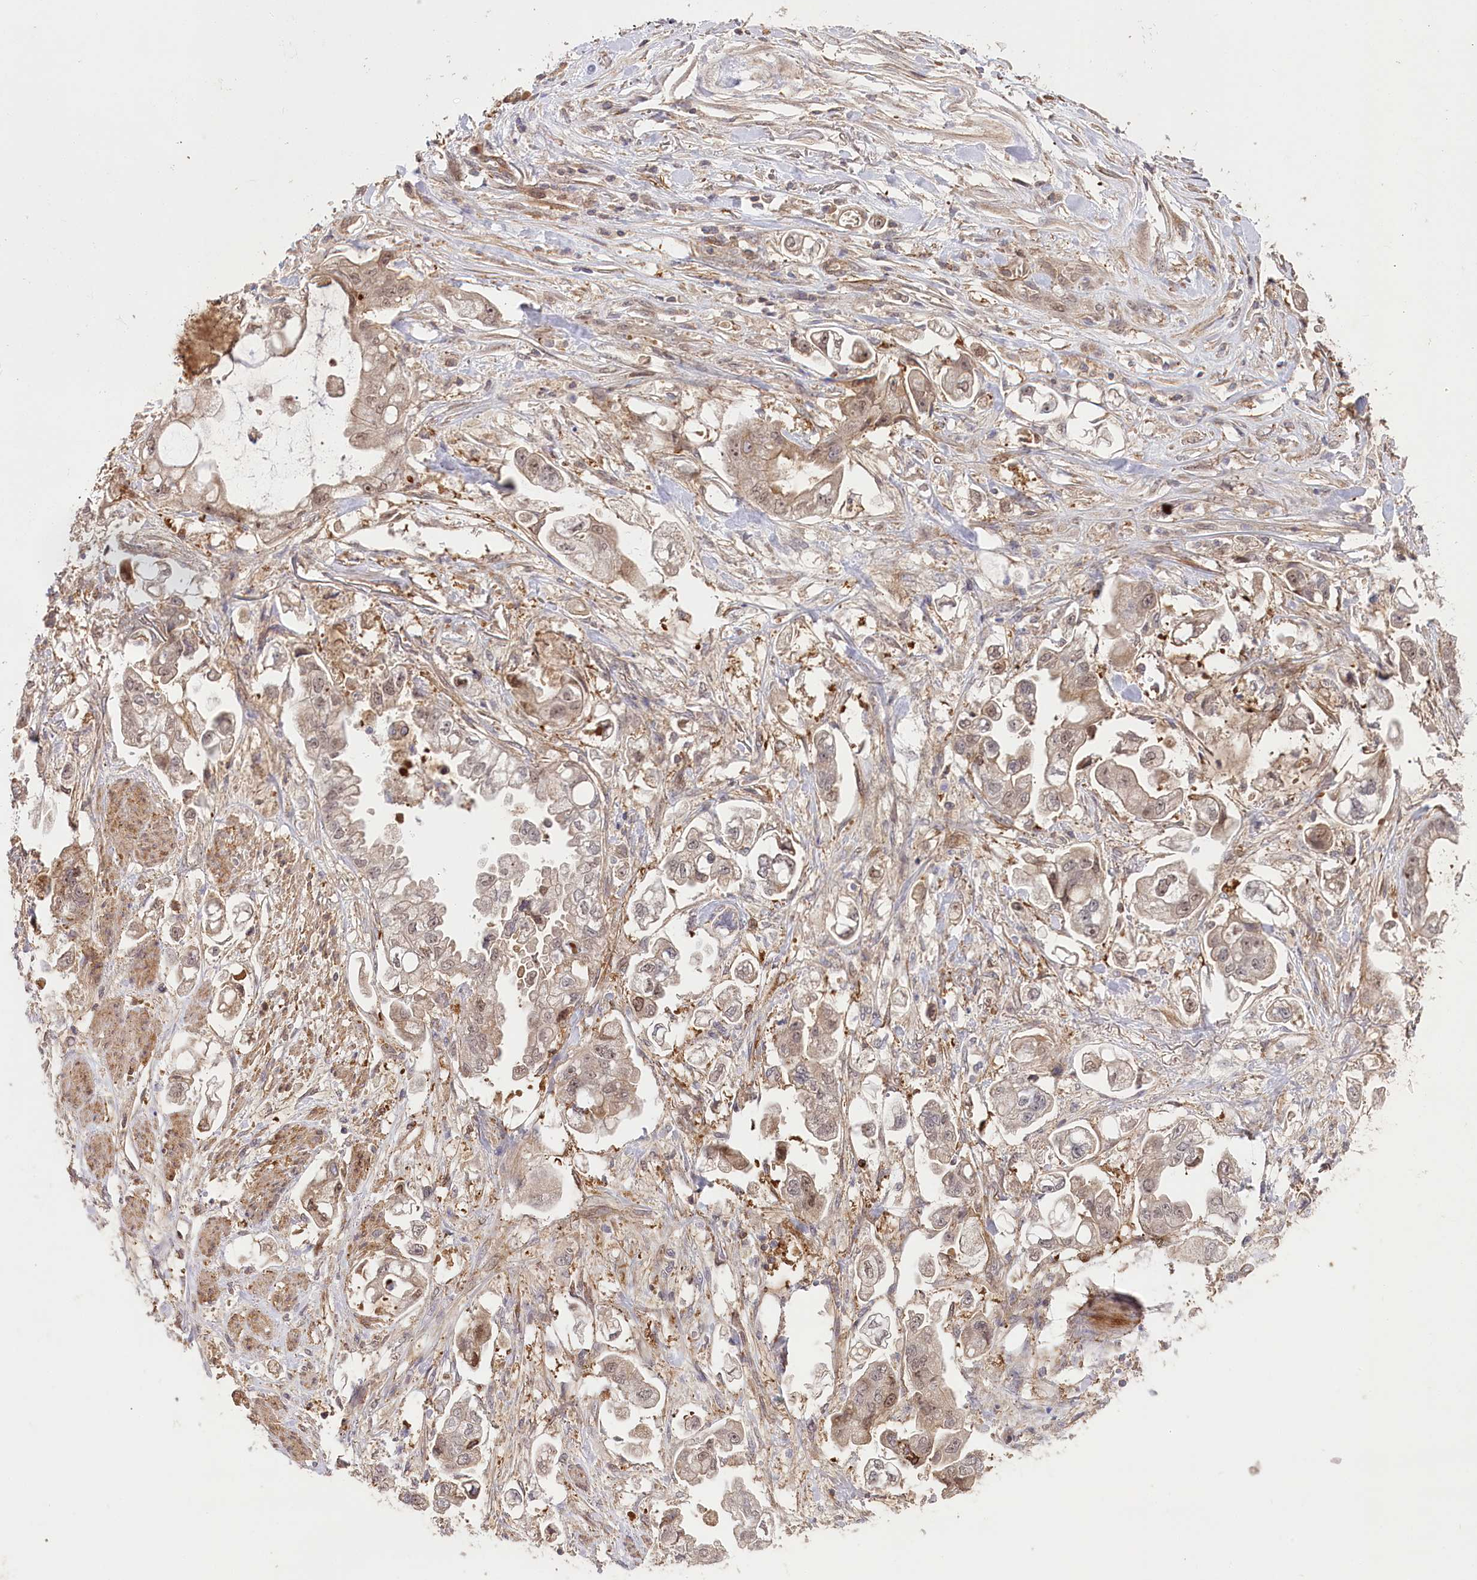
{"staining": {"intensity": "weak", "quantity": "<25%", "location": "cytoplasmic/membranous,nuclear"}, "tissue": "stomach cancer", "cell_type": "Tumor cells", "image_type": "cancer", "snomed": [{"axis": "morphology", "description": "Adenocarcinoma, NOS"}, {"axis": "topography", "description": "Stomach"}], "caption": "Immunohistochemistry photomicrograph of stomach adenocarcinoma stained for a protein (brown), which displays no expression in tumor cells. (Brightfield microscopy of DAB (3,3'-diaminobenzidine) immunohistochemistry (IHC) at high magnification).", "gene": "CCDC91", "patient": {"sex": "male", "age": 62}}